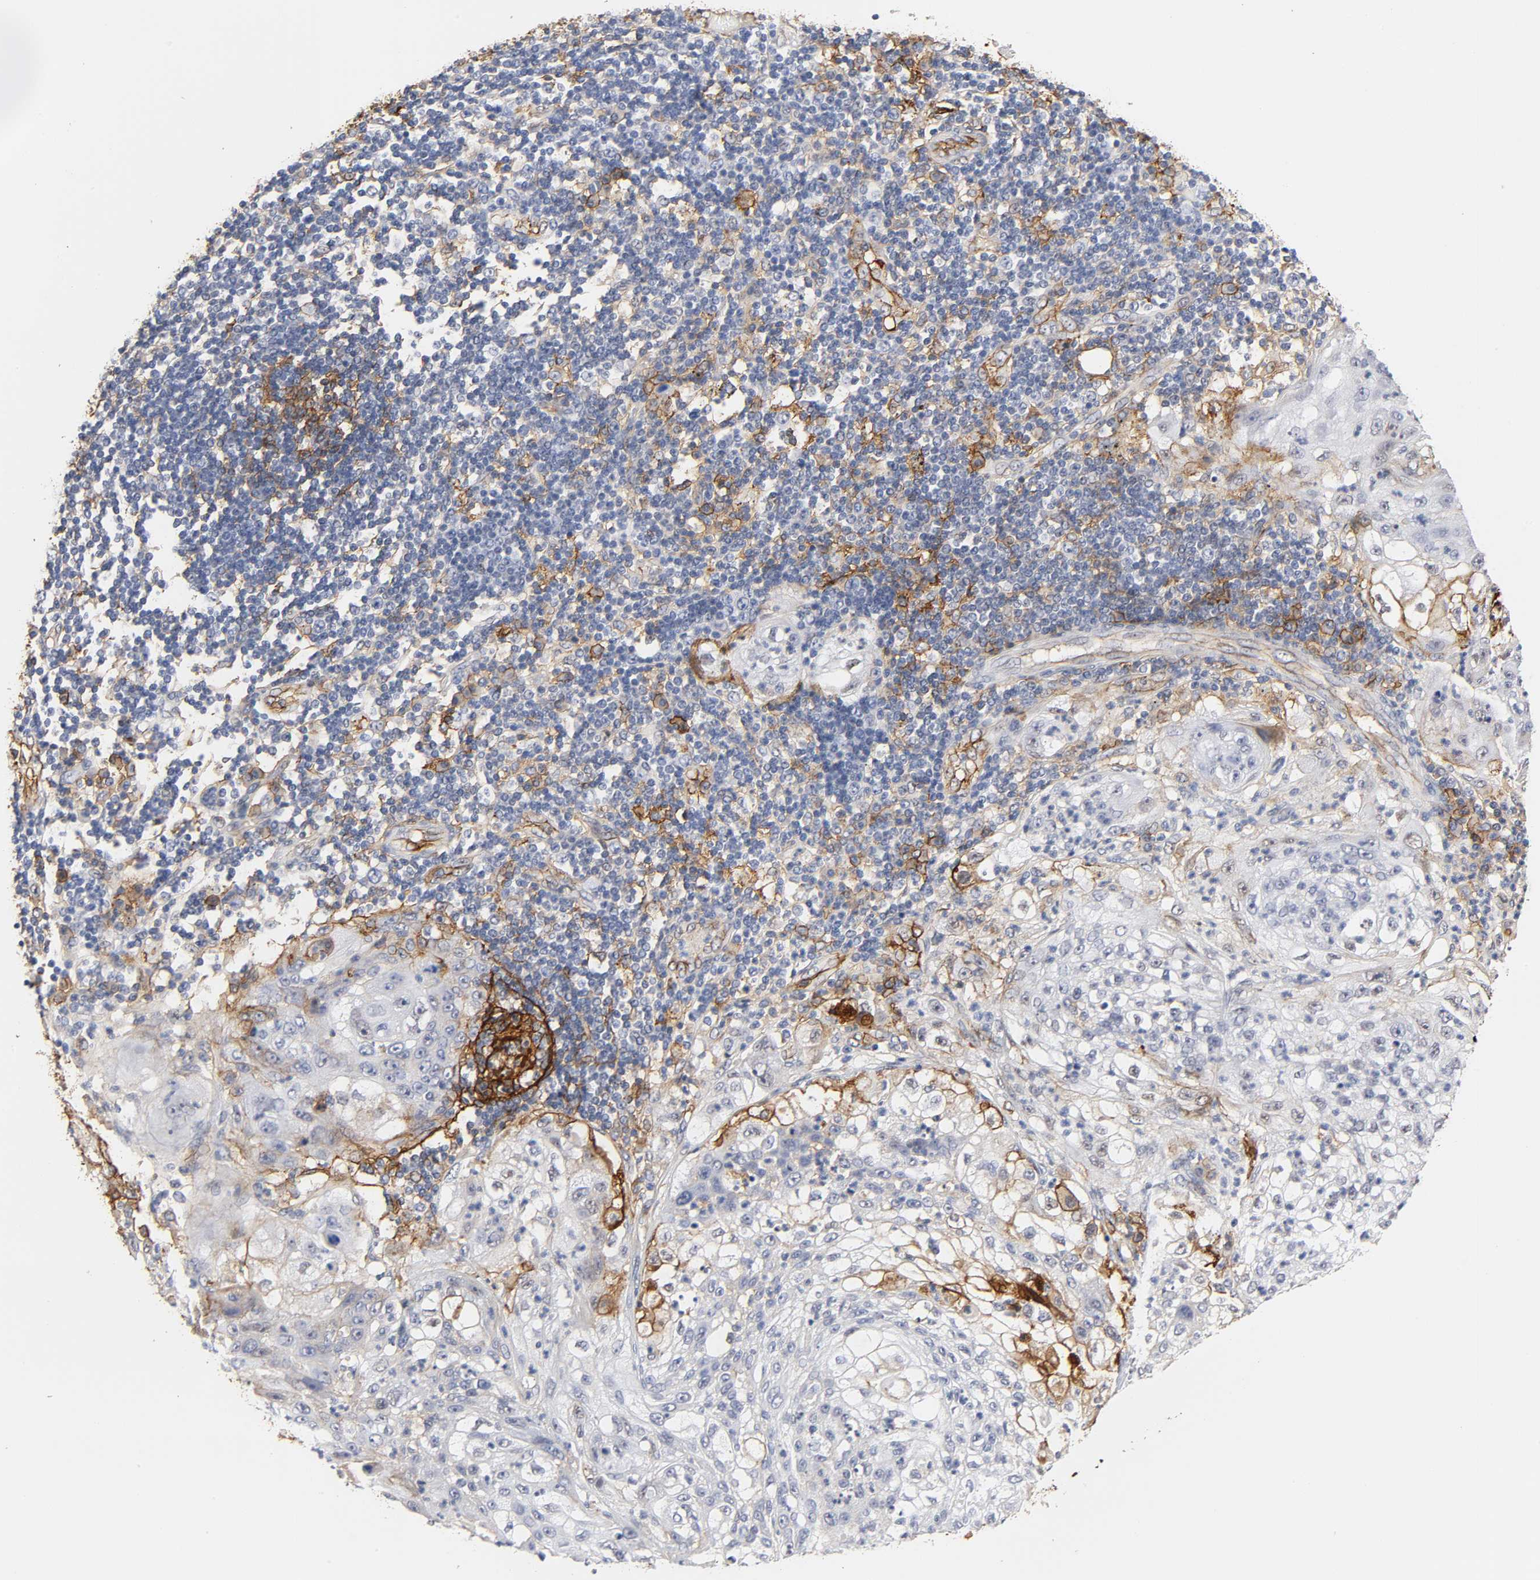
{"staining": {"intensity": "moderate", "quantity": "<25%", "location": "cytoplasmic/membranous"}, "tissue": "lung cancer", "cell_type": "Tumor cells", "image_type": "cancer", "snomed": [{"axis": "morphology", "description": "Inflammation, NOS"}, {"axis": "morphology", "description": "Squamous cell carcinoma, NOS"}, {"axis": "topography", "description": "Lymph node"}, {"axis": "topography", "description": "Soft tissue"}, {"axis": "topography", "description": "Lung"}], "caption": "Tumor cells reveal low levels of moderate cytoplasmic/membranous expression in approximately <25% of cells in human lung cancer.", "gene": "ICAM1", "patient": {"sex": "male", "age": 66}}